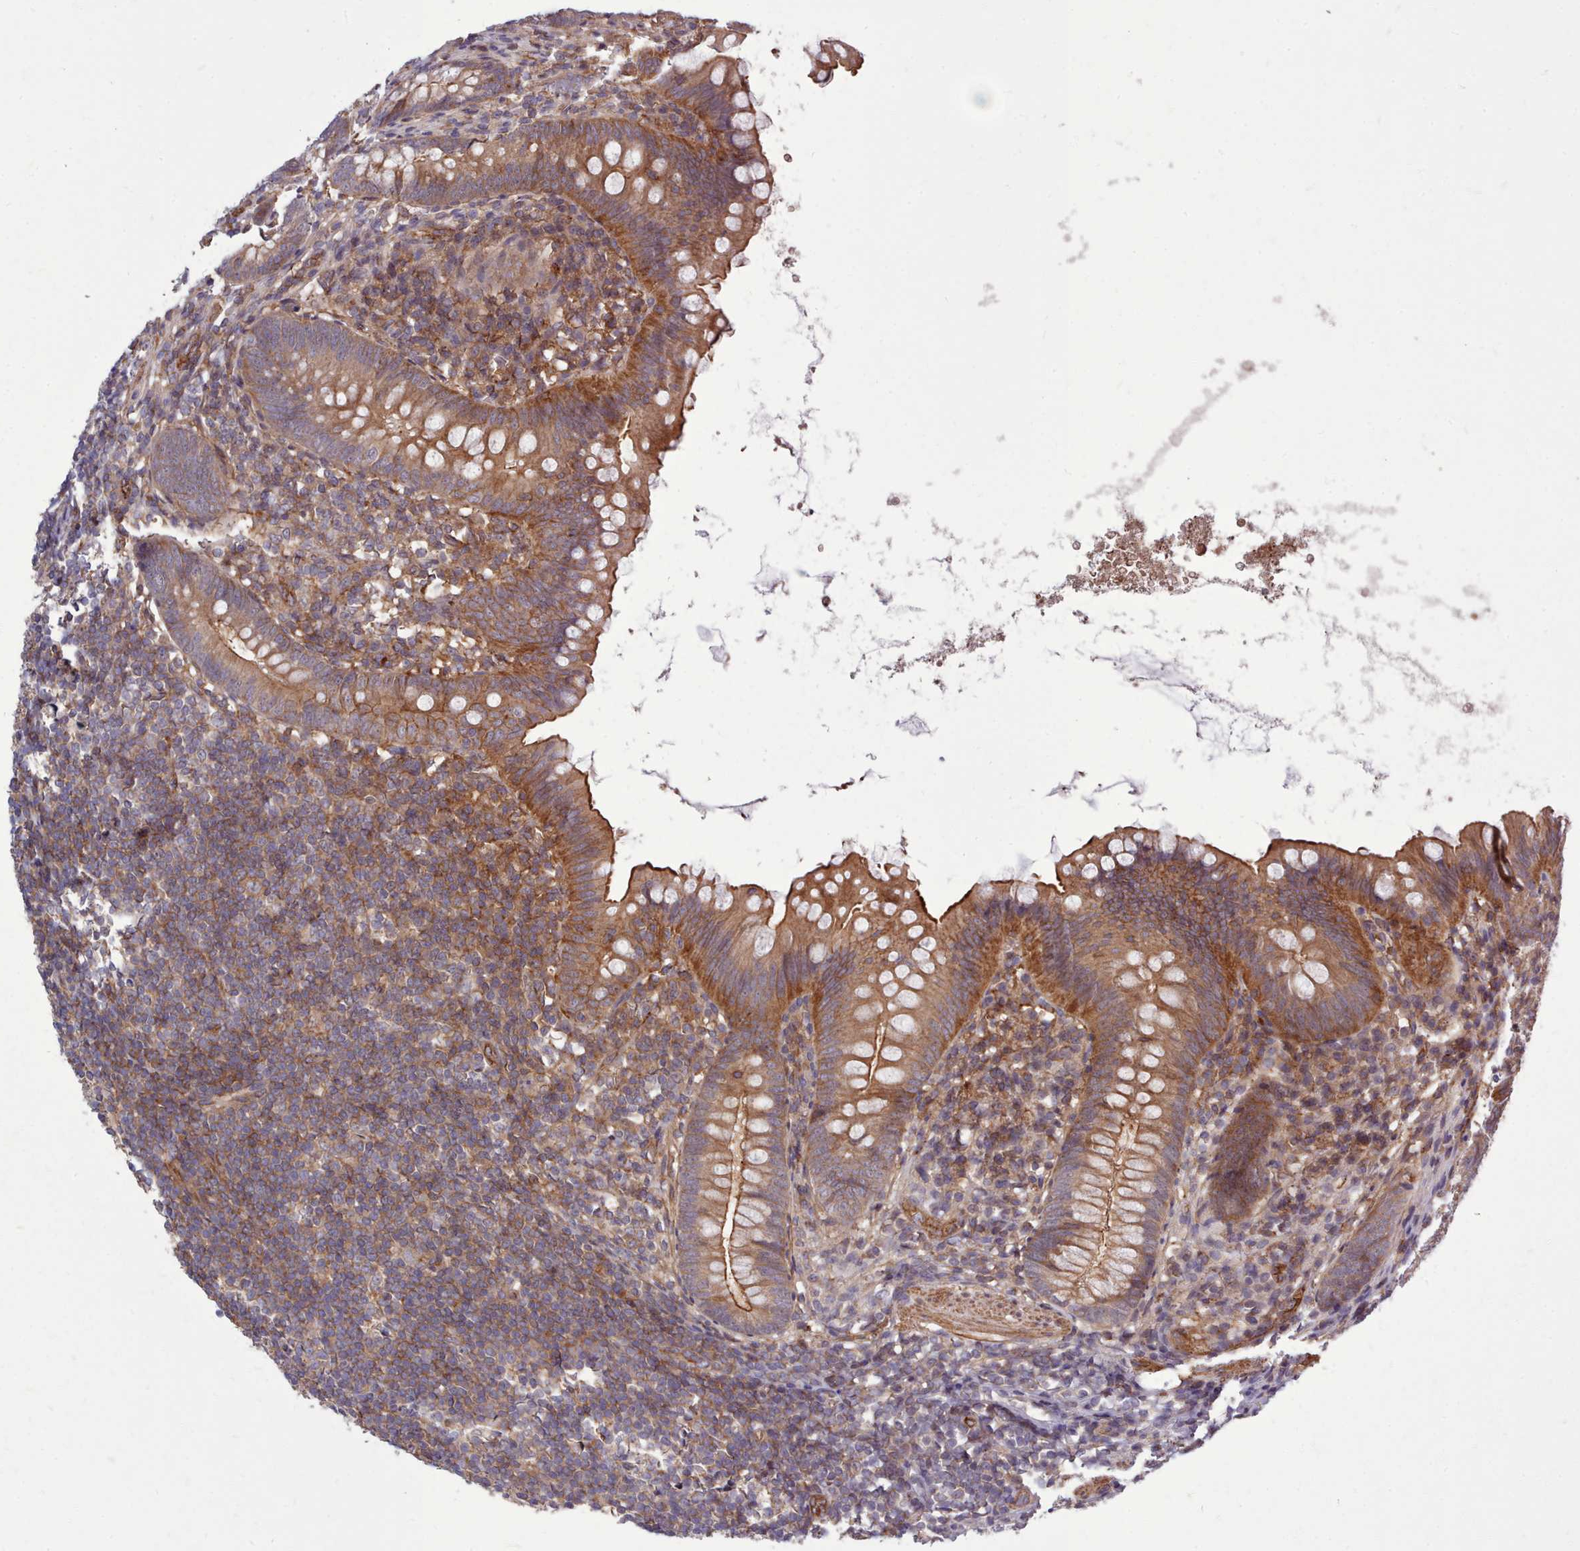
{"staining": {"intensity": "moderate", "quantity": ">75%", "location": "cytoplasmic/membranous"}, "tissue": "appendix", "cell_type": "Glandular cells", "image_type": "normal", "snomed": [{"axis": "morphology", "description": "Normal tissue, NOS"}, {"axis": "topography", "description": "Appendix"}], "caption": "Benign appendix was stained to show a protein in brown. There is medium levels of moderate cytoplasmic/membranous positivity in about >75% of glandular cells. (IHC, brightfield microscopy, high magnification).", "gene": "STUB1", "patient": {"sex": "female", "age": 62}}